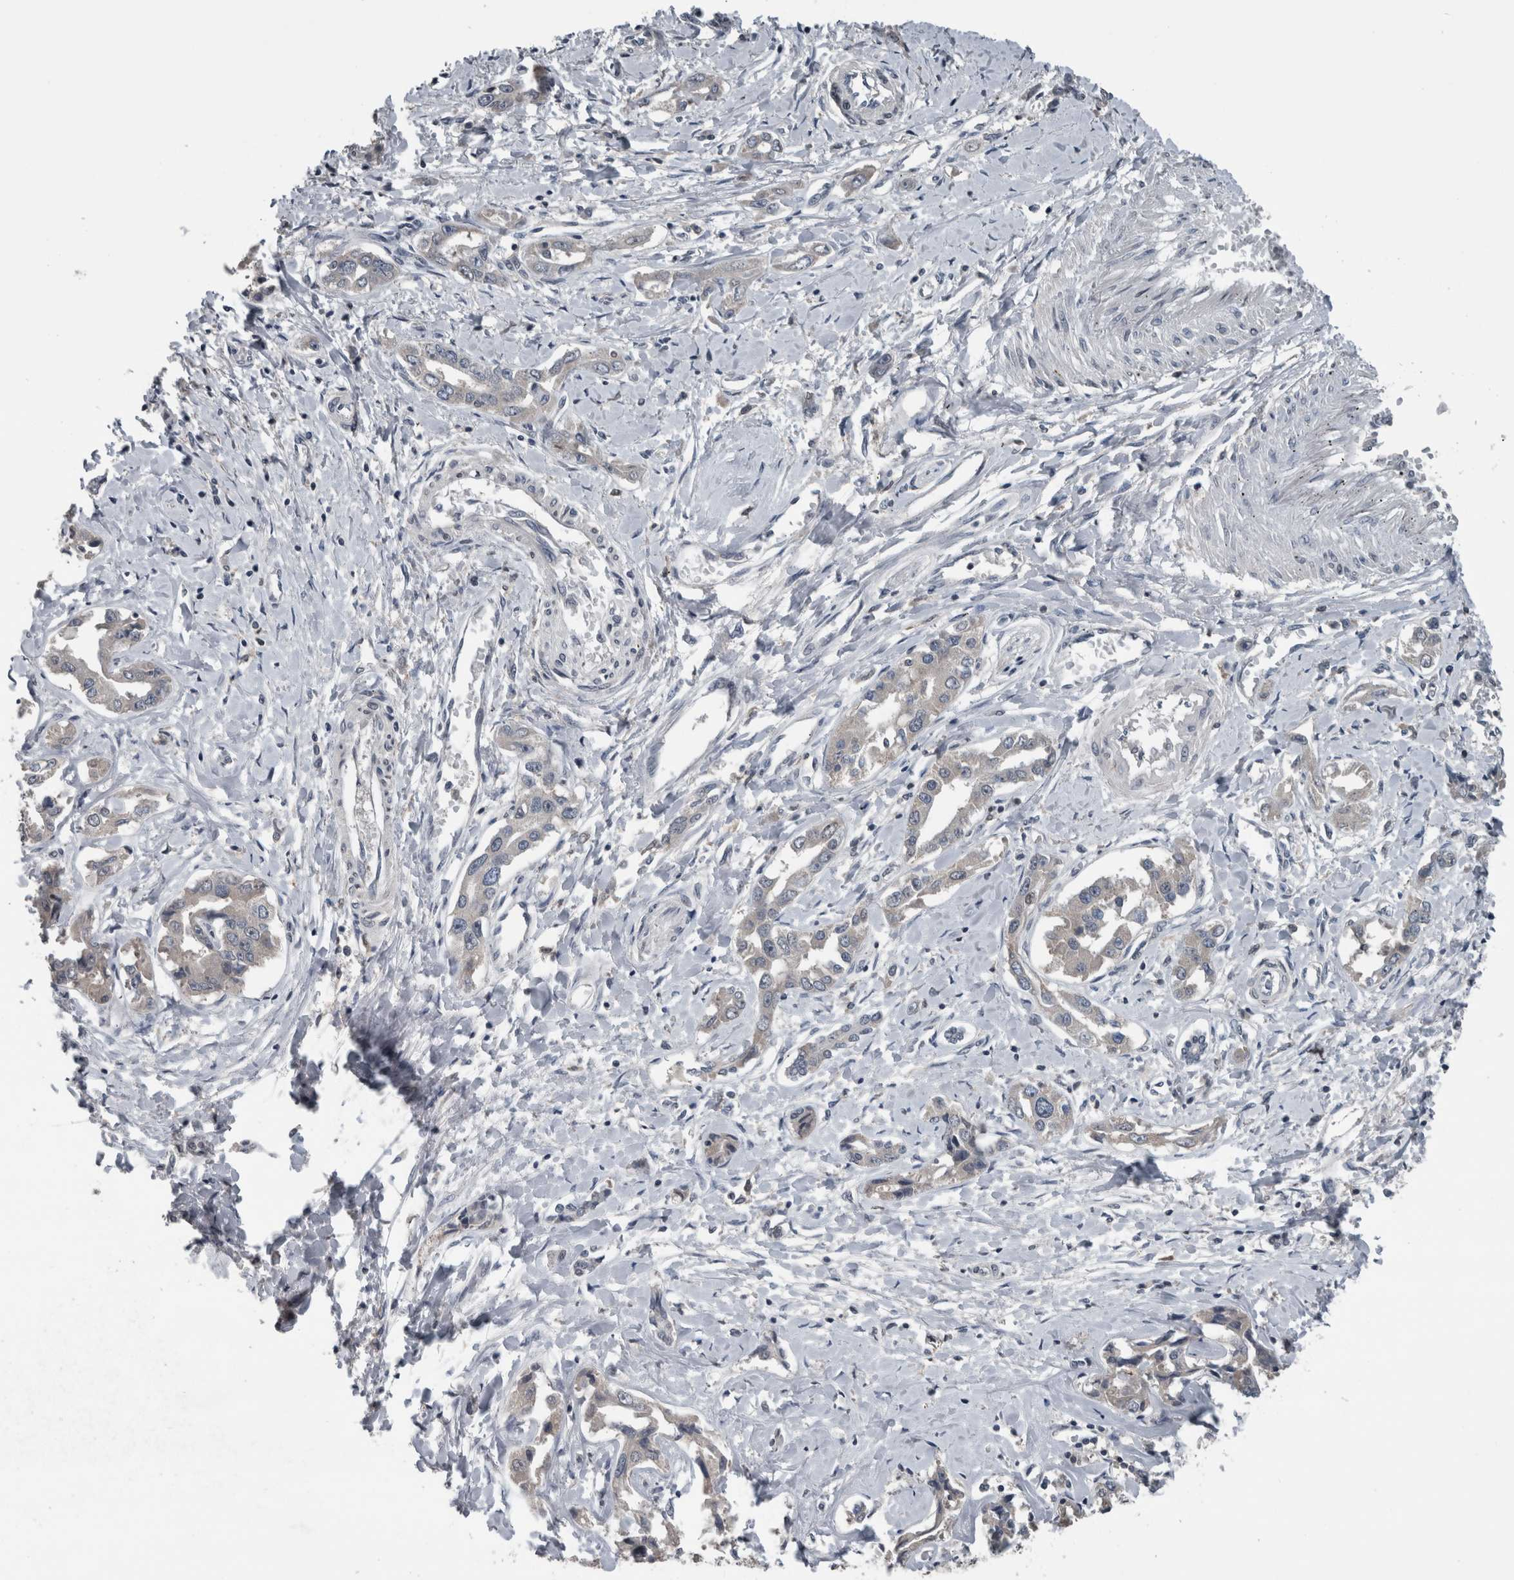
{"staining": {"intensity": "negative", "quantity": "none", "location": "none"}, "tissue": "liver cancer", "cell_type": "Tumor cells", "image_type": "cancer", "snomed": [{"axis": "morphology", "description": "Cholangiocarcinoma"}, {"axis": "topography", "description": "Liver"}], "caption": "This is an immunohistochemistry photomicrograph of human liver cancer. There is no positivity in tumor cells.", "gene": "ZBTB21", "patient": {"sex": "male", "age": 59}}